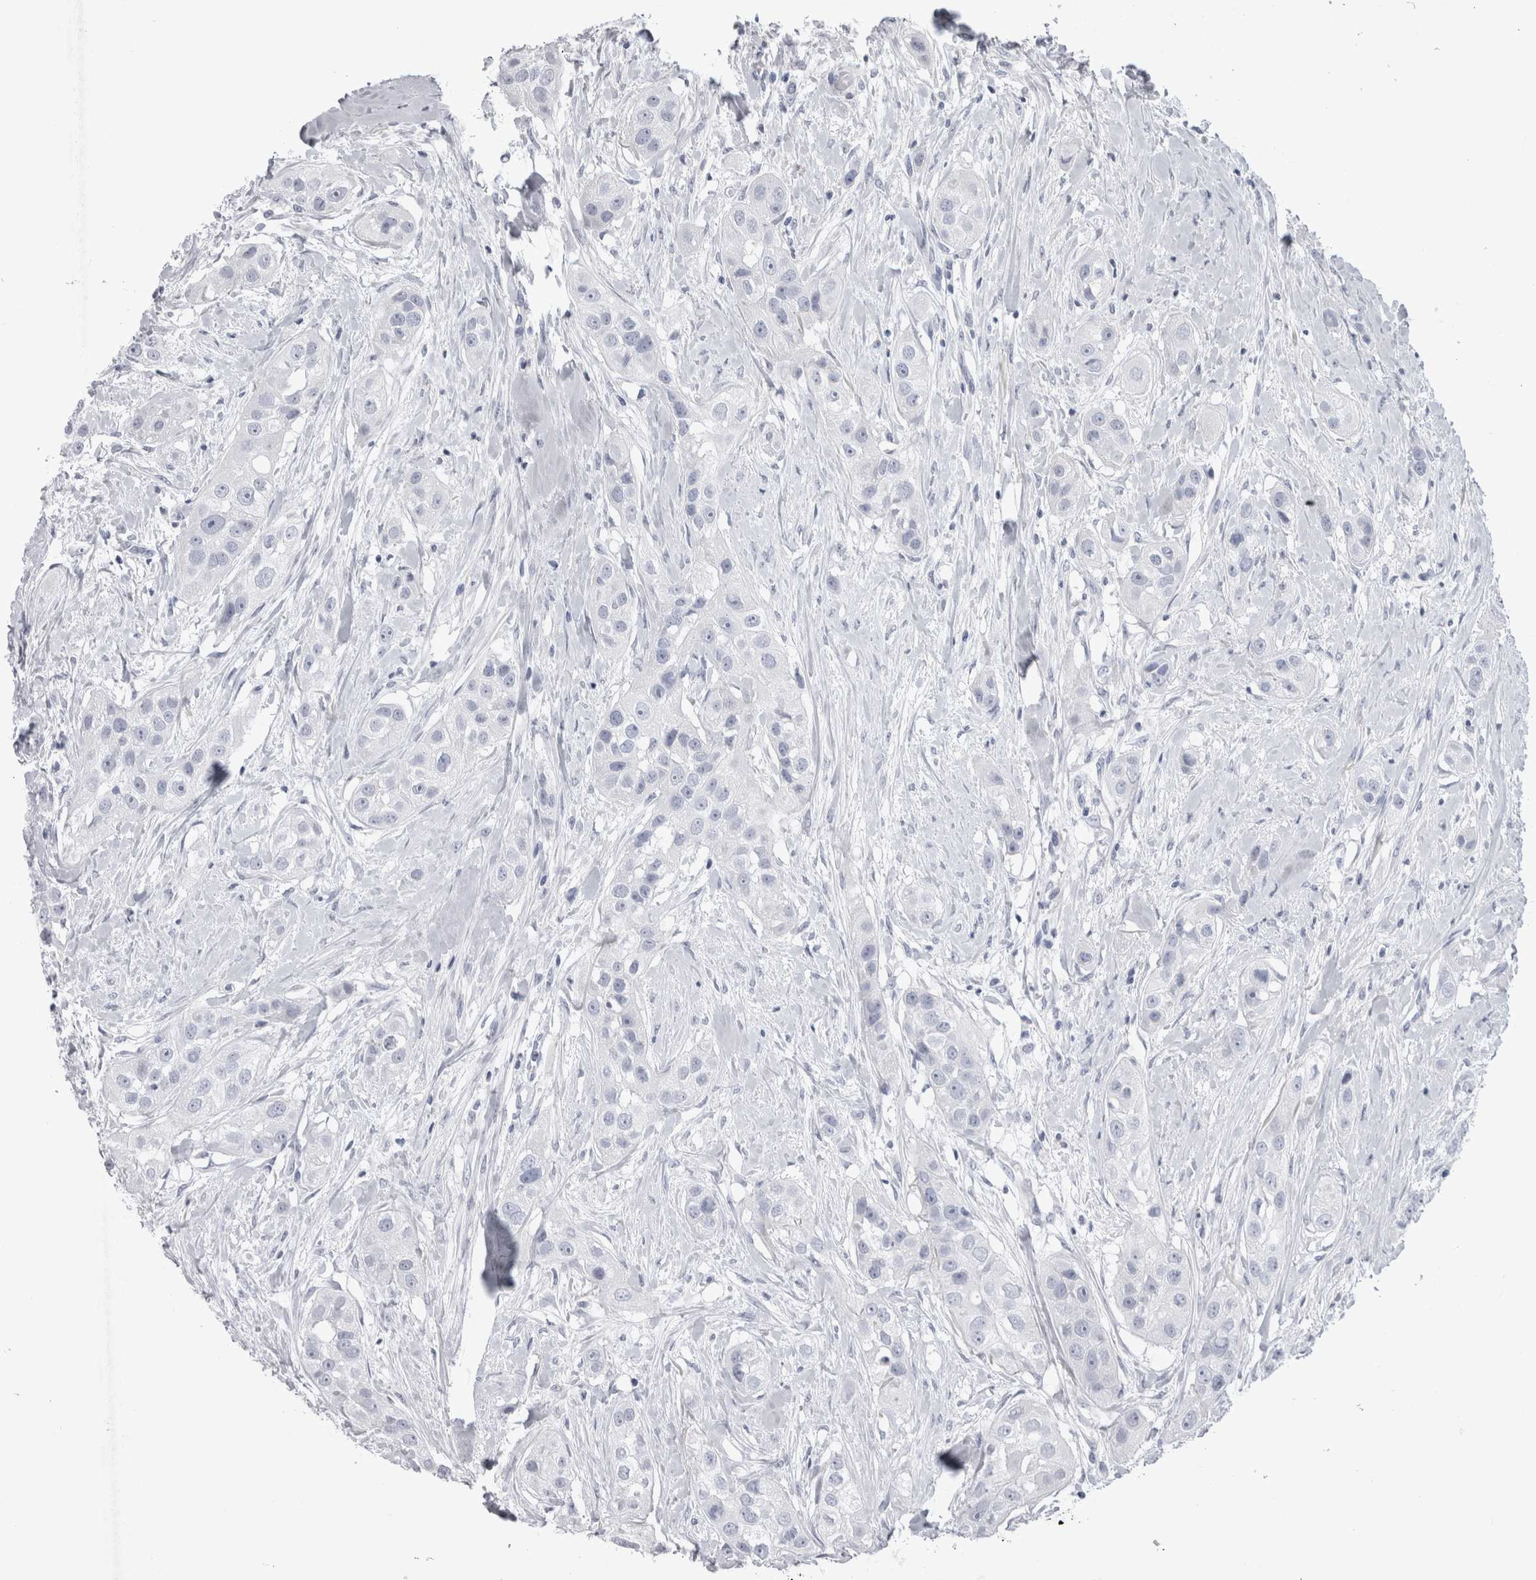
{"staining": {"intensity": "negative", "quantity": "none", "location": "none"}, "tissue": "head and neck cancer", "cell_type": "Tumor cells", "image_type": "cancer", "snomed": [{"axis": "morphology", "description": "Normal tissue, NOS"}, {"axis": "morphology", "description": "Squamous cell carcinoma, NOS"}, {"axis": "topography", "description": "Skeletal muscle"}, {"axis": "topography", "description": "Head-Neck"}], "caption": "A high-resolution micrograph shows IHC staining of head and neck cancer, which exhibits no significant expression in tumor cells.", "gene": "ADAM2", "patient": {"sex": "male", "age": 51}}